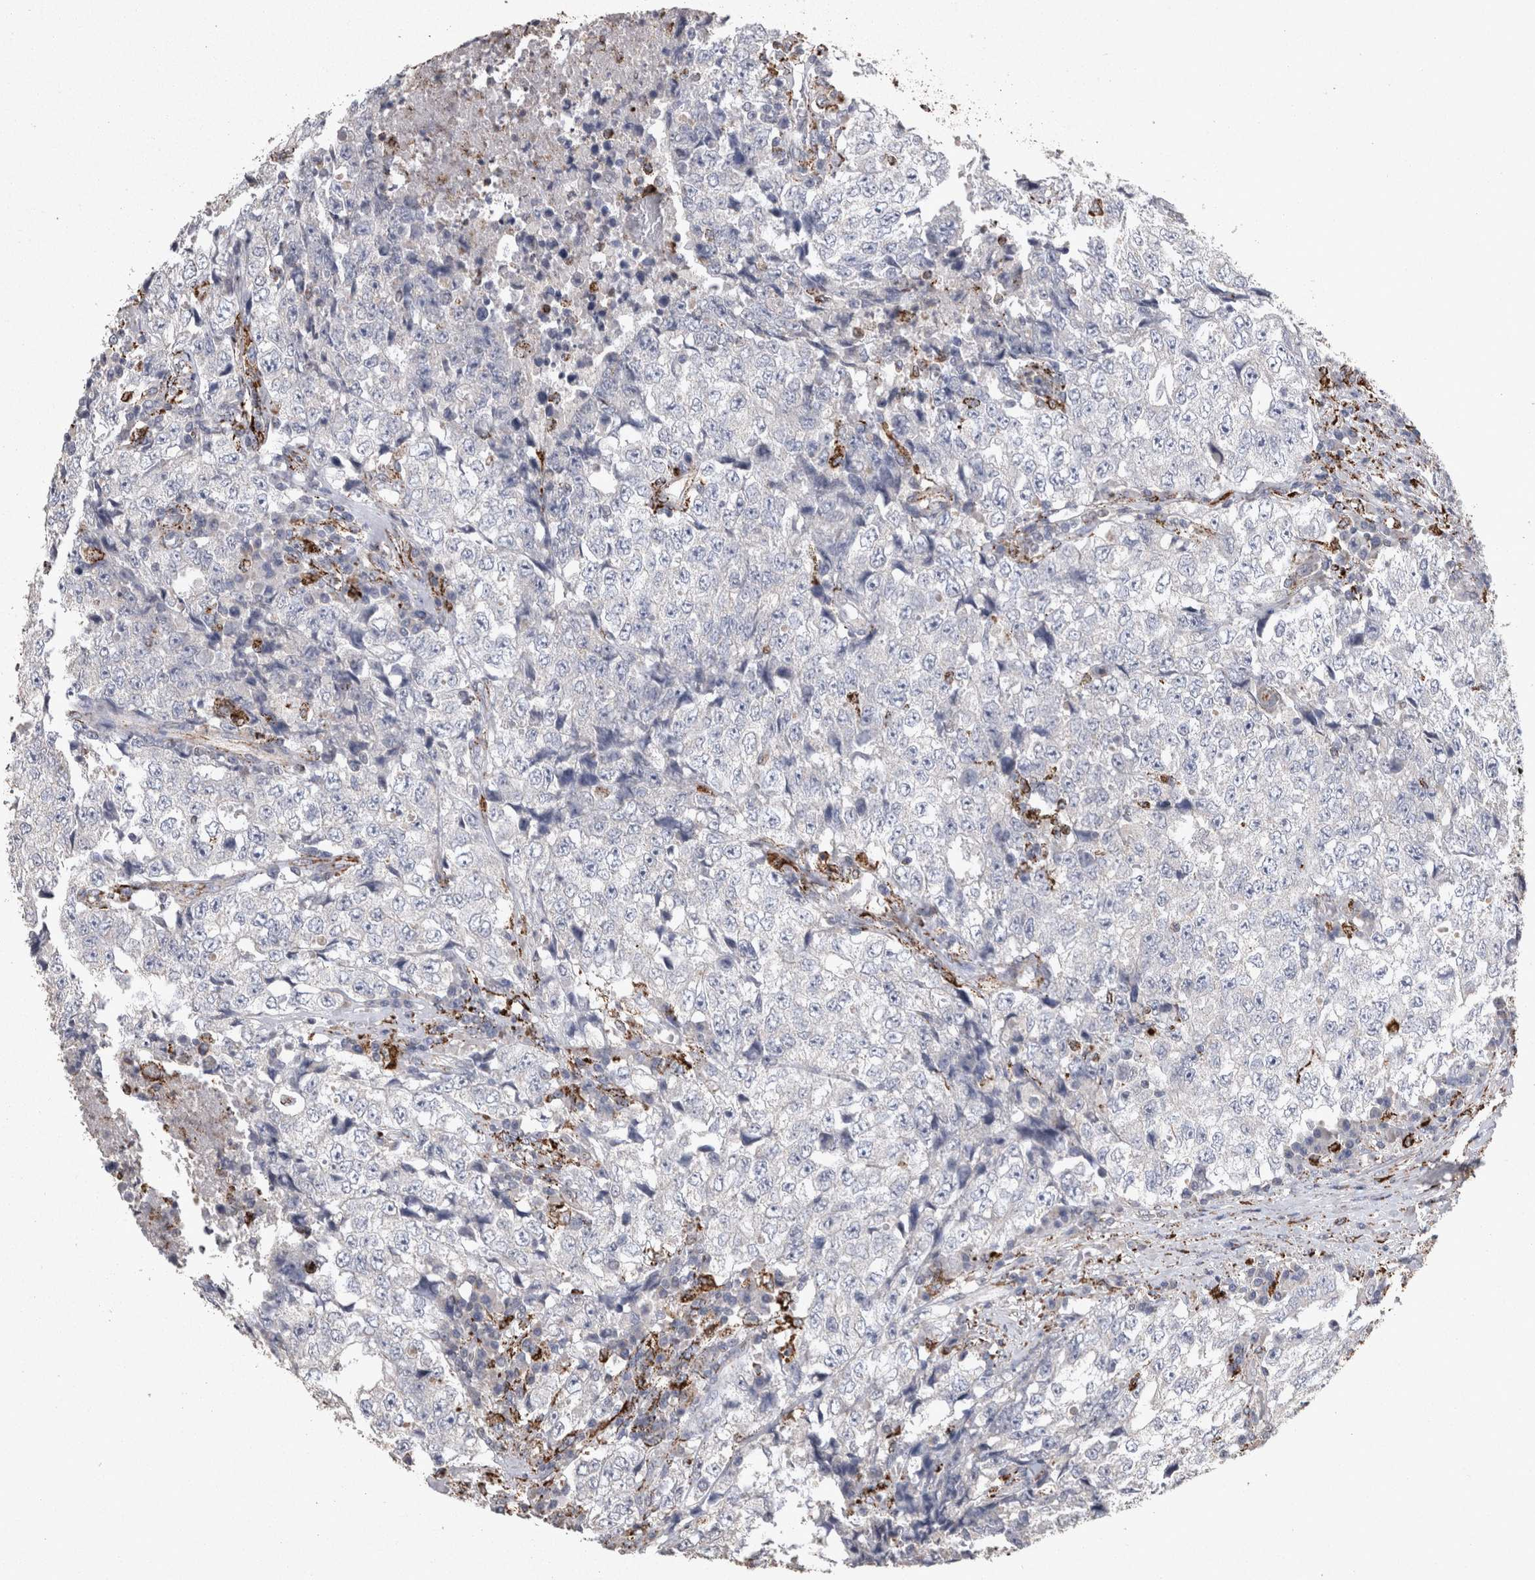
{"staining": {"intensity": "negative", "quantity": "none", "location": "none"}, "tissue": "testis cancer", "cell_type": "Tumor cells", "image_type": "cancer", "snomed": [{"axis": "morphology", "description": "Necrosis, NOS"}, {"axis": "morphology", "description": "Carcinoma, Embryonal, NOS"}, {"axis": "topography", "description": "Testis"}], "caption": "IHC photomicrograph of neoplastic tissue: testis embryonal carcinoma stained with DAB (3,3'-diaminobenzidine) displays no significant protein positivity in tumor cells.", "gene": "DKK3", "patient": {"sex": "male", "age": 19}}